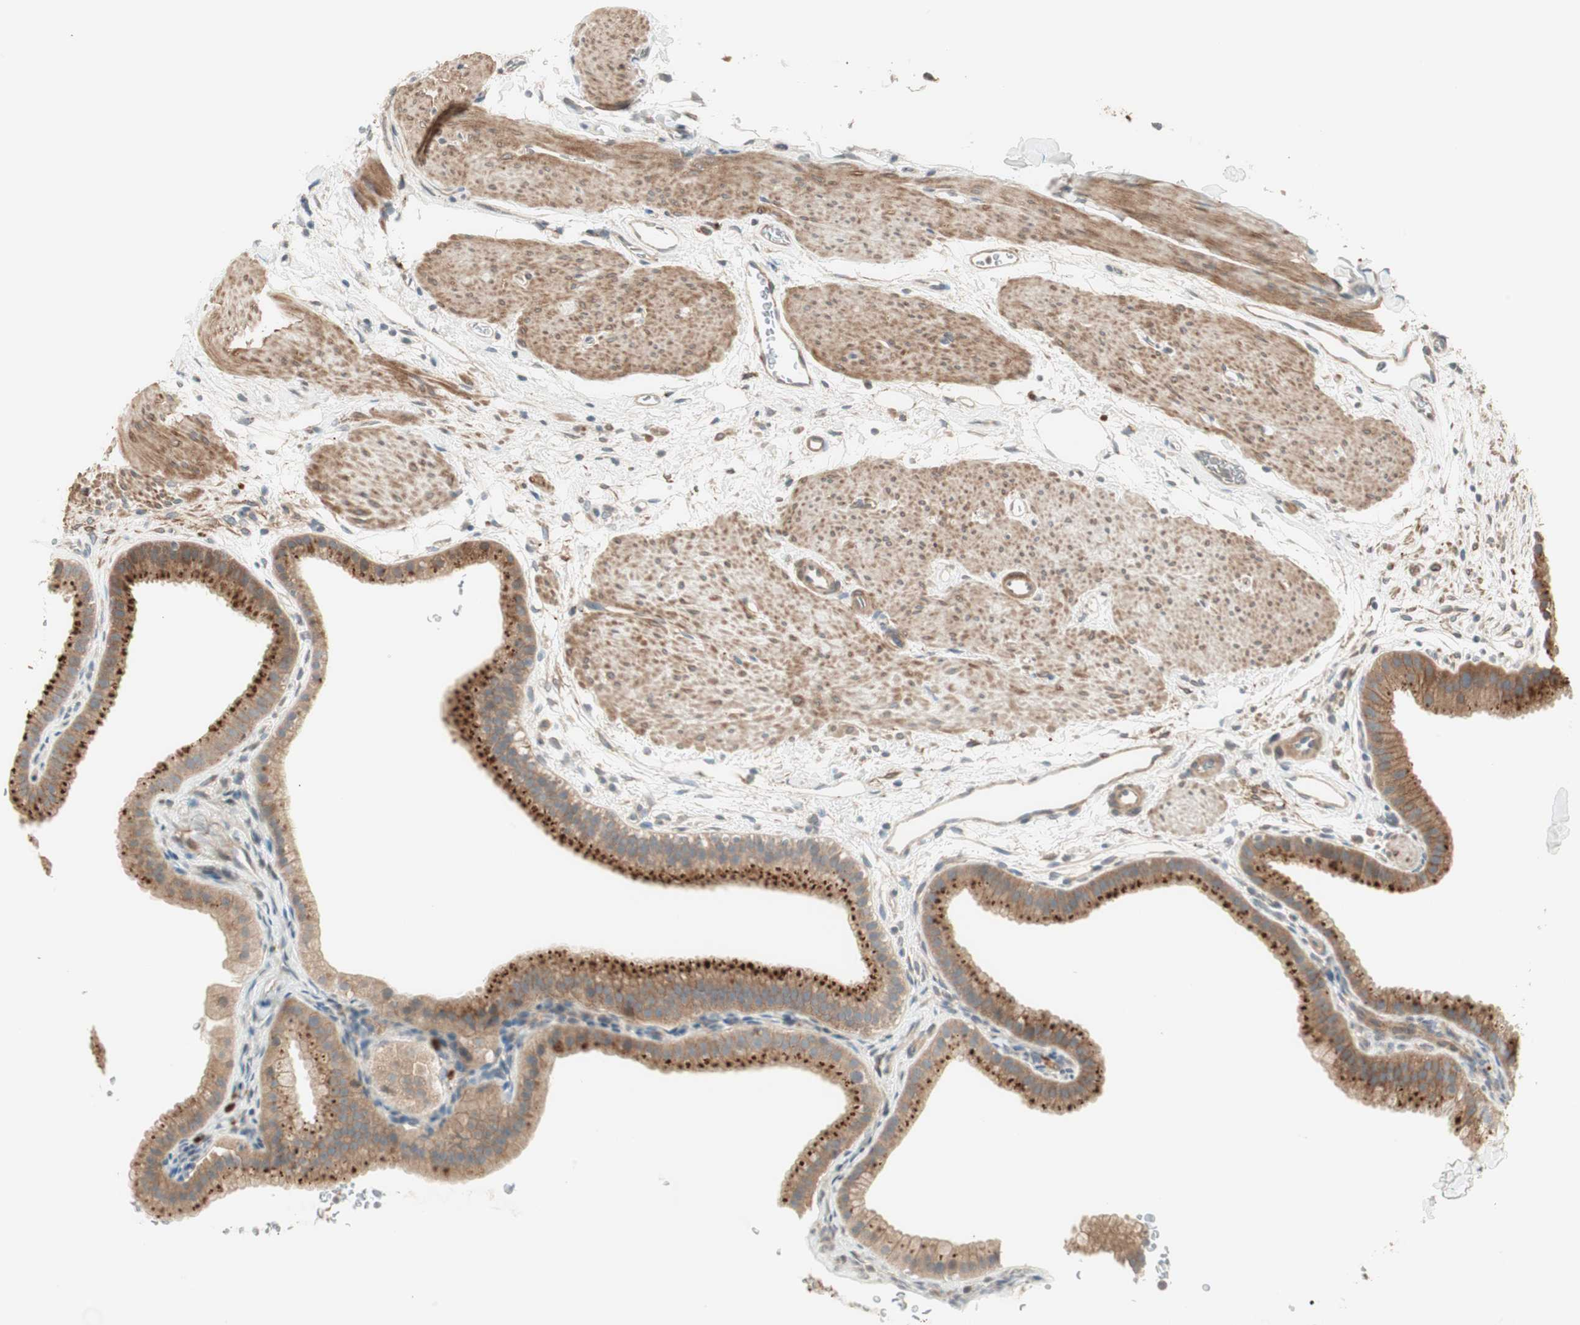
{"staining": {"intensity": "strong", "quantity": ">75%", "location": "cytoplasmic/membranous"}, "tissue": "gallbladder", "cell_type": "Glandular cells", "image_type": "normal", "snomed": [{"axis": "morphology", "description": "Normal tissue, NOS"}, {"axis": "topography", "description": "Gallbladder"}], "caption": "Glandular cells demonstrate high levels of strong cytoplasmic/membranous expression in approximately >75% of cells in unremarkable human gallbladder.", "gene": "SFRP1", "patient": {"sex": "female", "age": 64}}